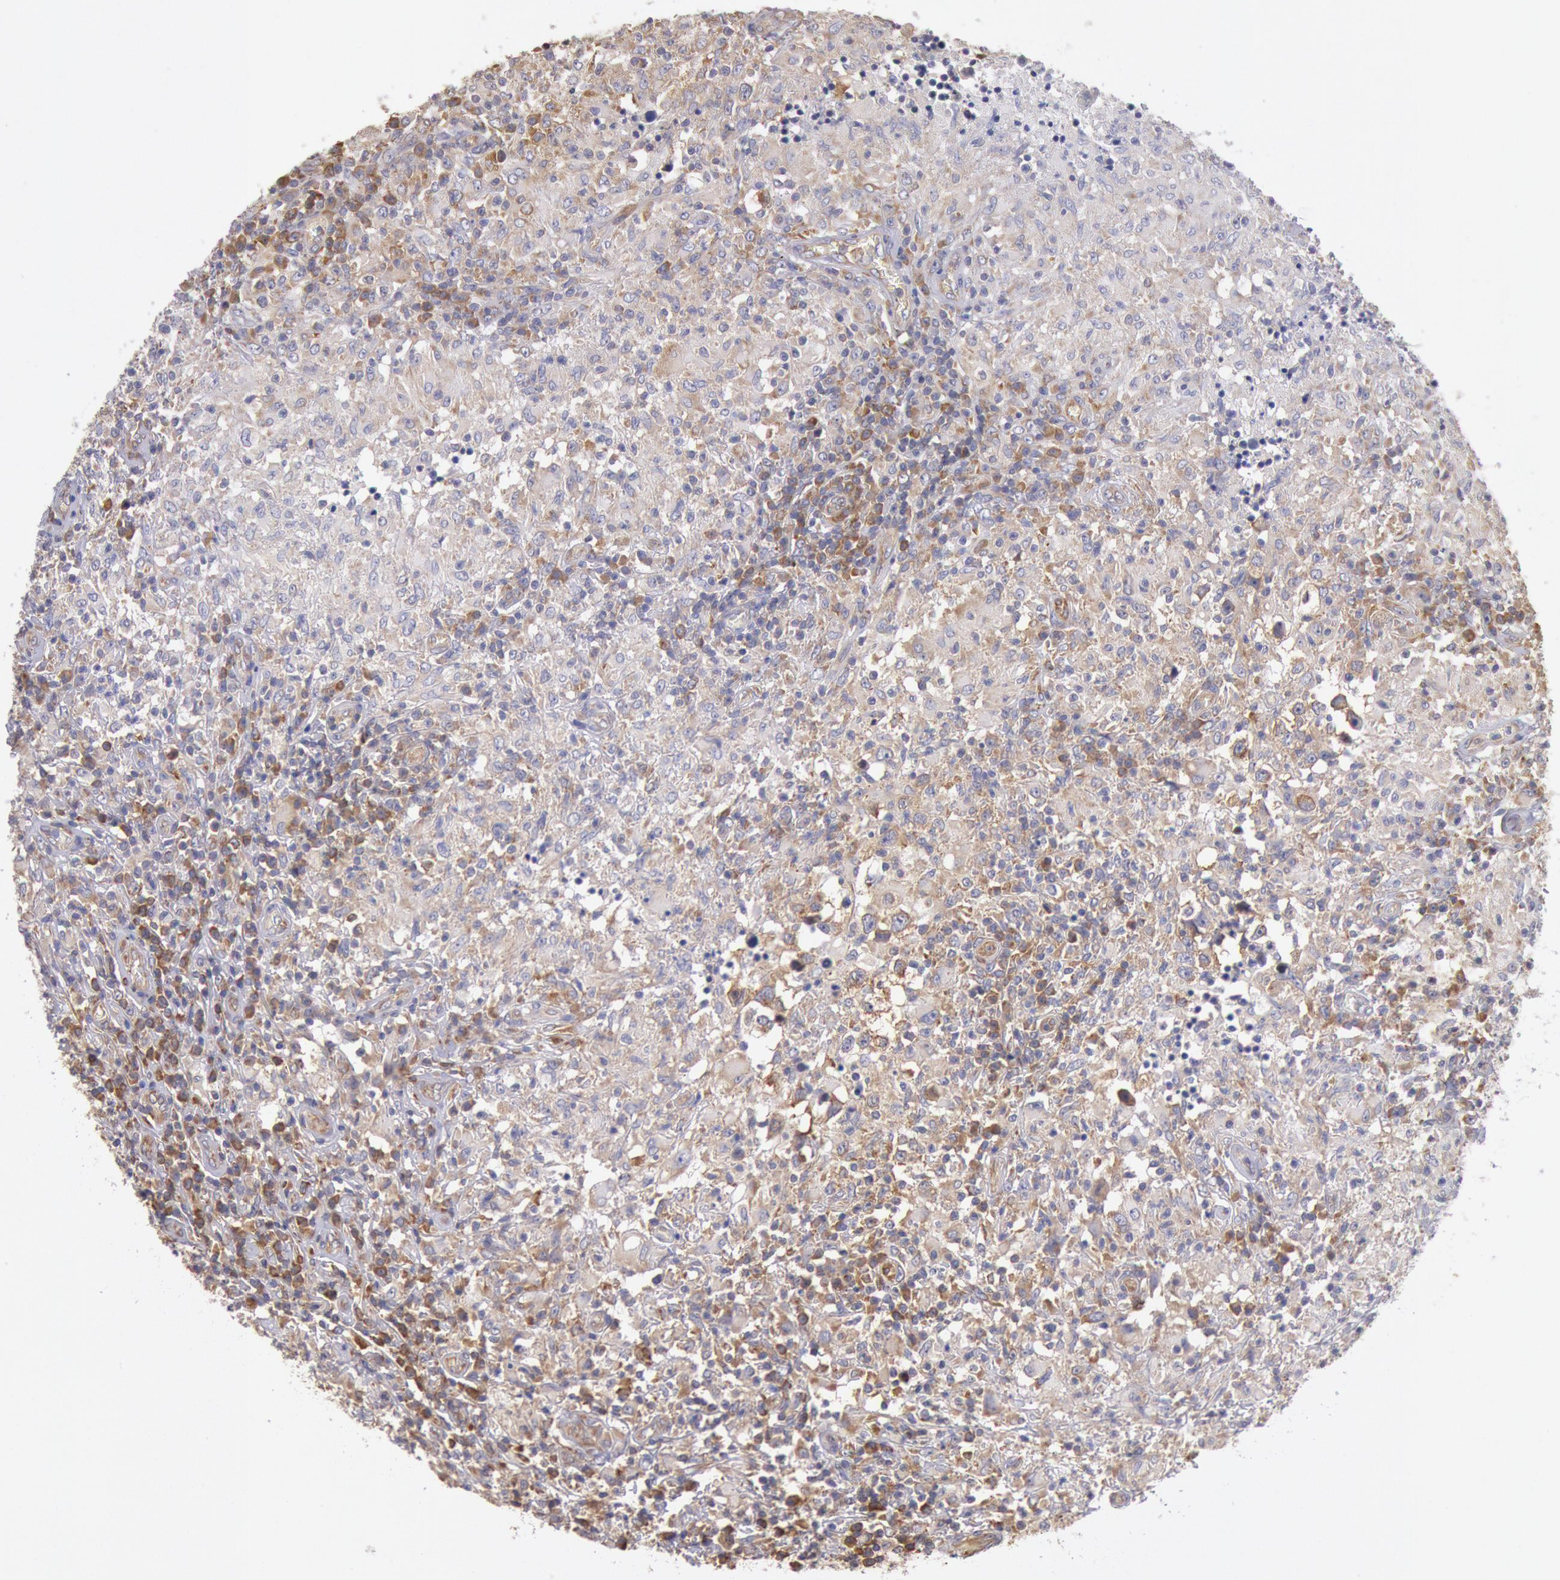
{"staining": {"intensity": "moderate", "quantity": ">75%", "location": "cytoplasmic/membranous"}, "tissue": "testis cancer", "cell_type": "Tumor cells", "image_type": "cancer", "snomed": [{"axis": "morphology", "description": "Seminoma, NOS"}, {"axis": "topography", "description": "Testis"}], "caption": "Brown immunohistochemical staining in seminoma (testis) reveals moderate cytoplasmic/membranous expression in approximately >75% of tumor cells. (DAB (3,3'-diaminobenzidine) IHC, brown staining for protein, blue staining for nuclei).", "gene": "DRG1", "patient": {"sex": "male", "age": 34}}